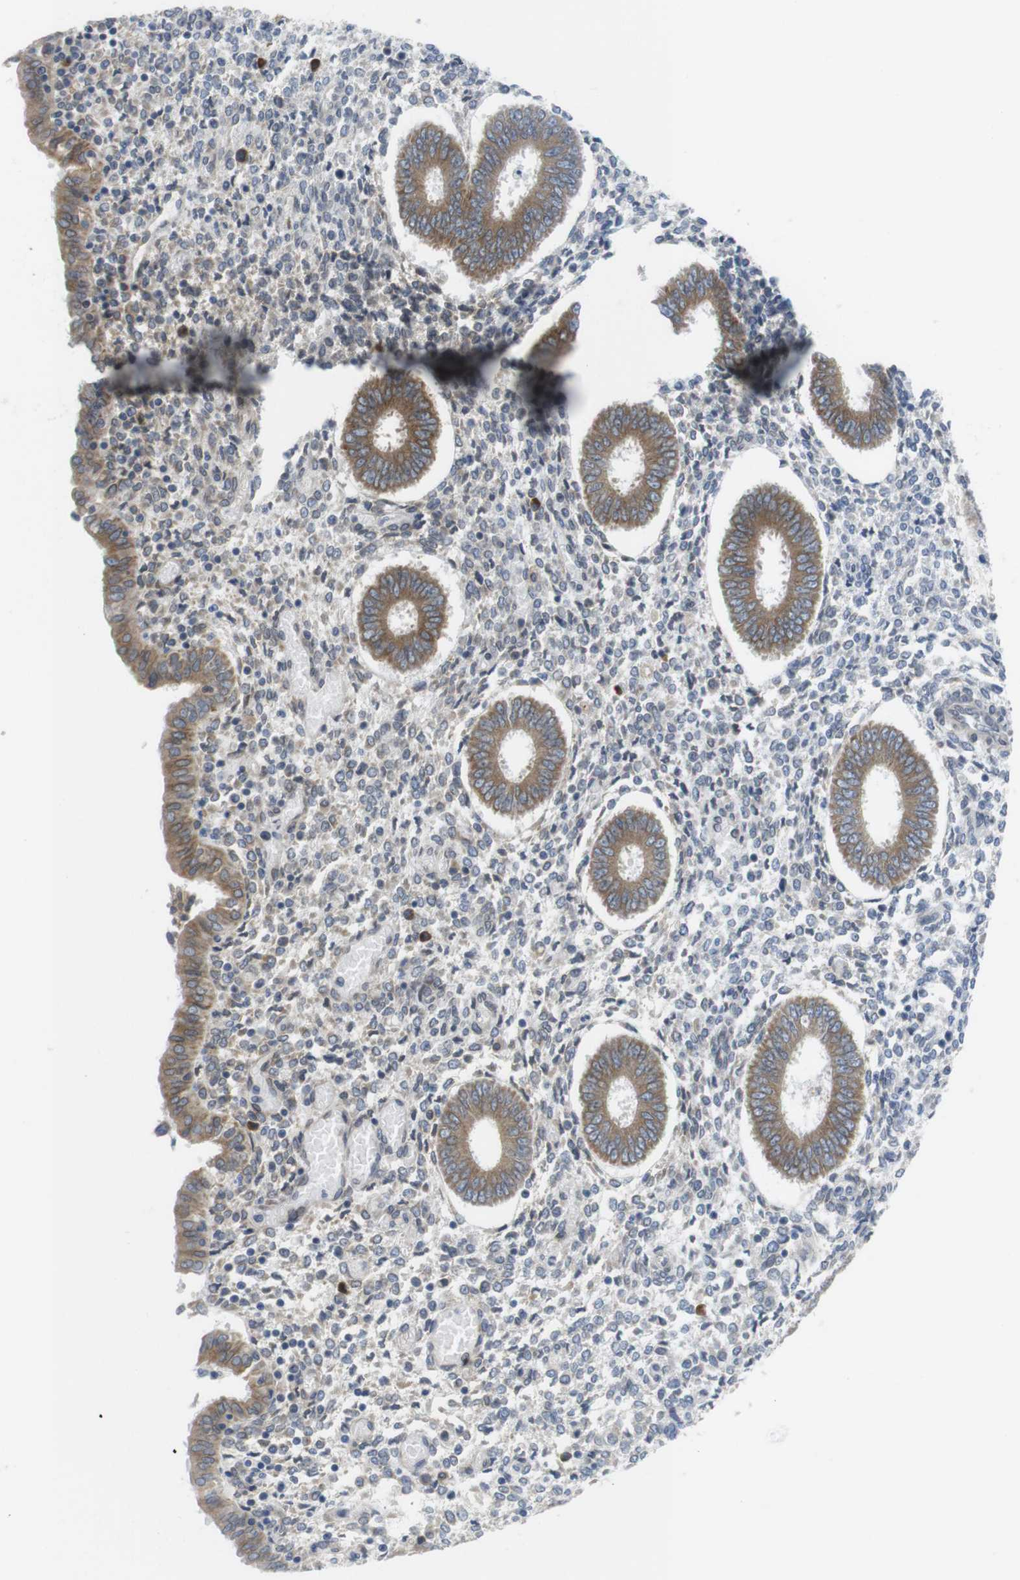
{"staining": {"intensity": "weak", "quantity": "<25%", "location": "cytoplasmic/membranous"}, "tissue": "endometrium", "cell_type": "Cells in endometrial stroma", "image_type": "normal", "snomed": [{"axis": "morphology", "description": "Normal tissue, NOS"}, {"axis": "topography", "description": "Endometrium"}], "caption": "Immunohistochemistry (IHC) micrograph of normal endometrium: endometrium stained with DAB exhibits no significant protein positivity in cells in endometrial stroma.", "gene": "ERGIC3", "patient": {"sex": "female", "age": 35}}